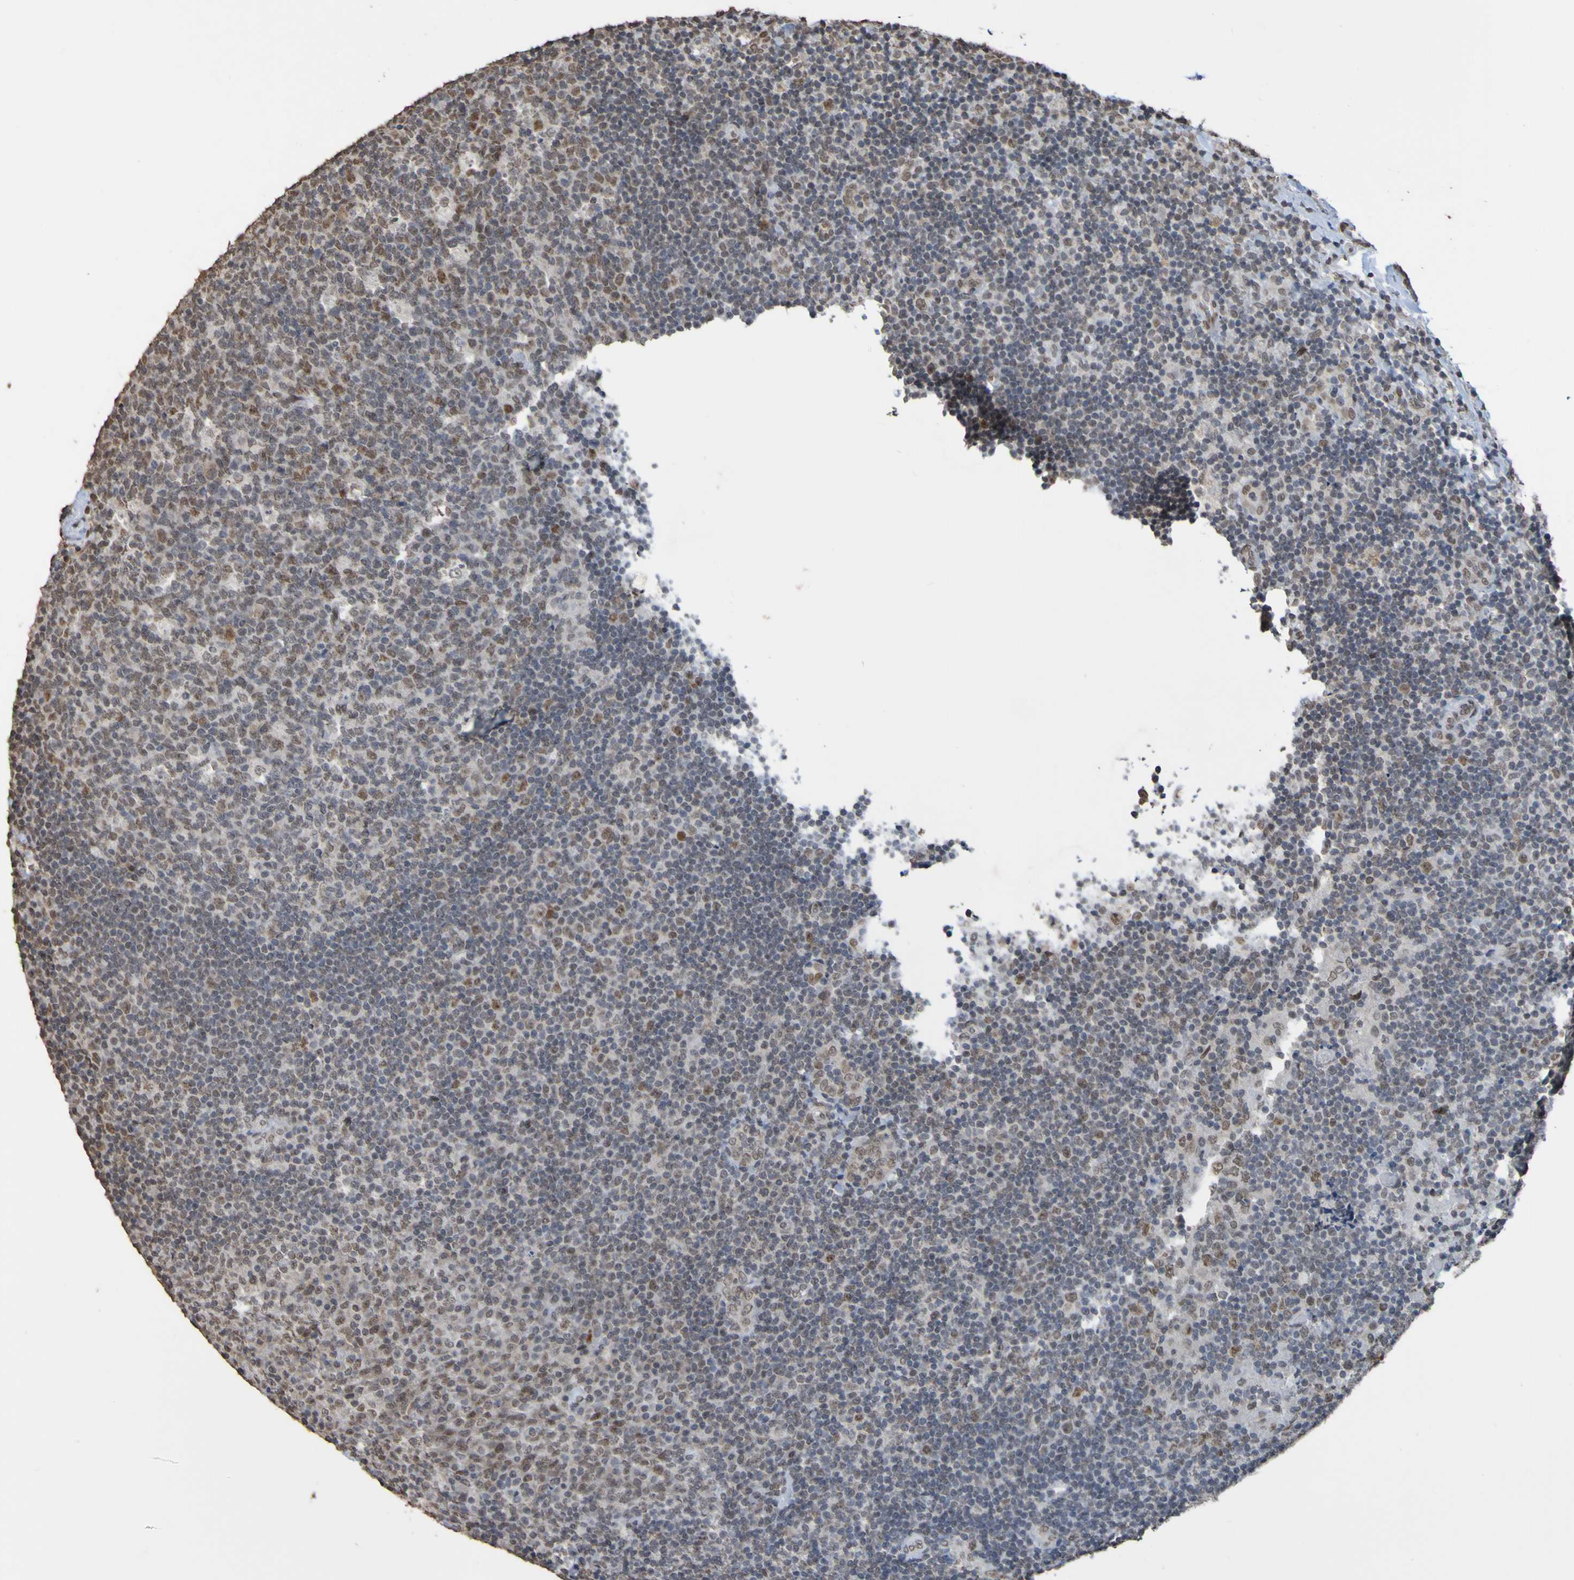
{"staining": {"intensity": "weak", "quantity": "25%-75%", "location": "nuclear"}, "tissue": "tonsil", "cell_type": "Germinal center cells", "image_type": "normal", "snomed": [{"axis": "morphology", "description": "Normal tissue, NOS"}, {"axis": "topography", "description": "Tonsil"}], "caption": "High-power microscopy captured an immunohistochemistry photomicrograph of benign tonsil, revealing weak nuclear positivity in about 25%-75% of germinal center cells.", "gene": "ALKBH2", "patient": {"sex": "male", "age": 17}}